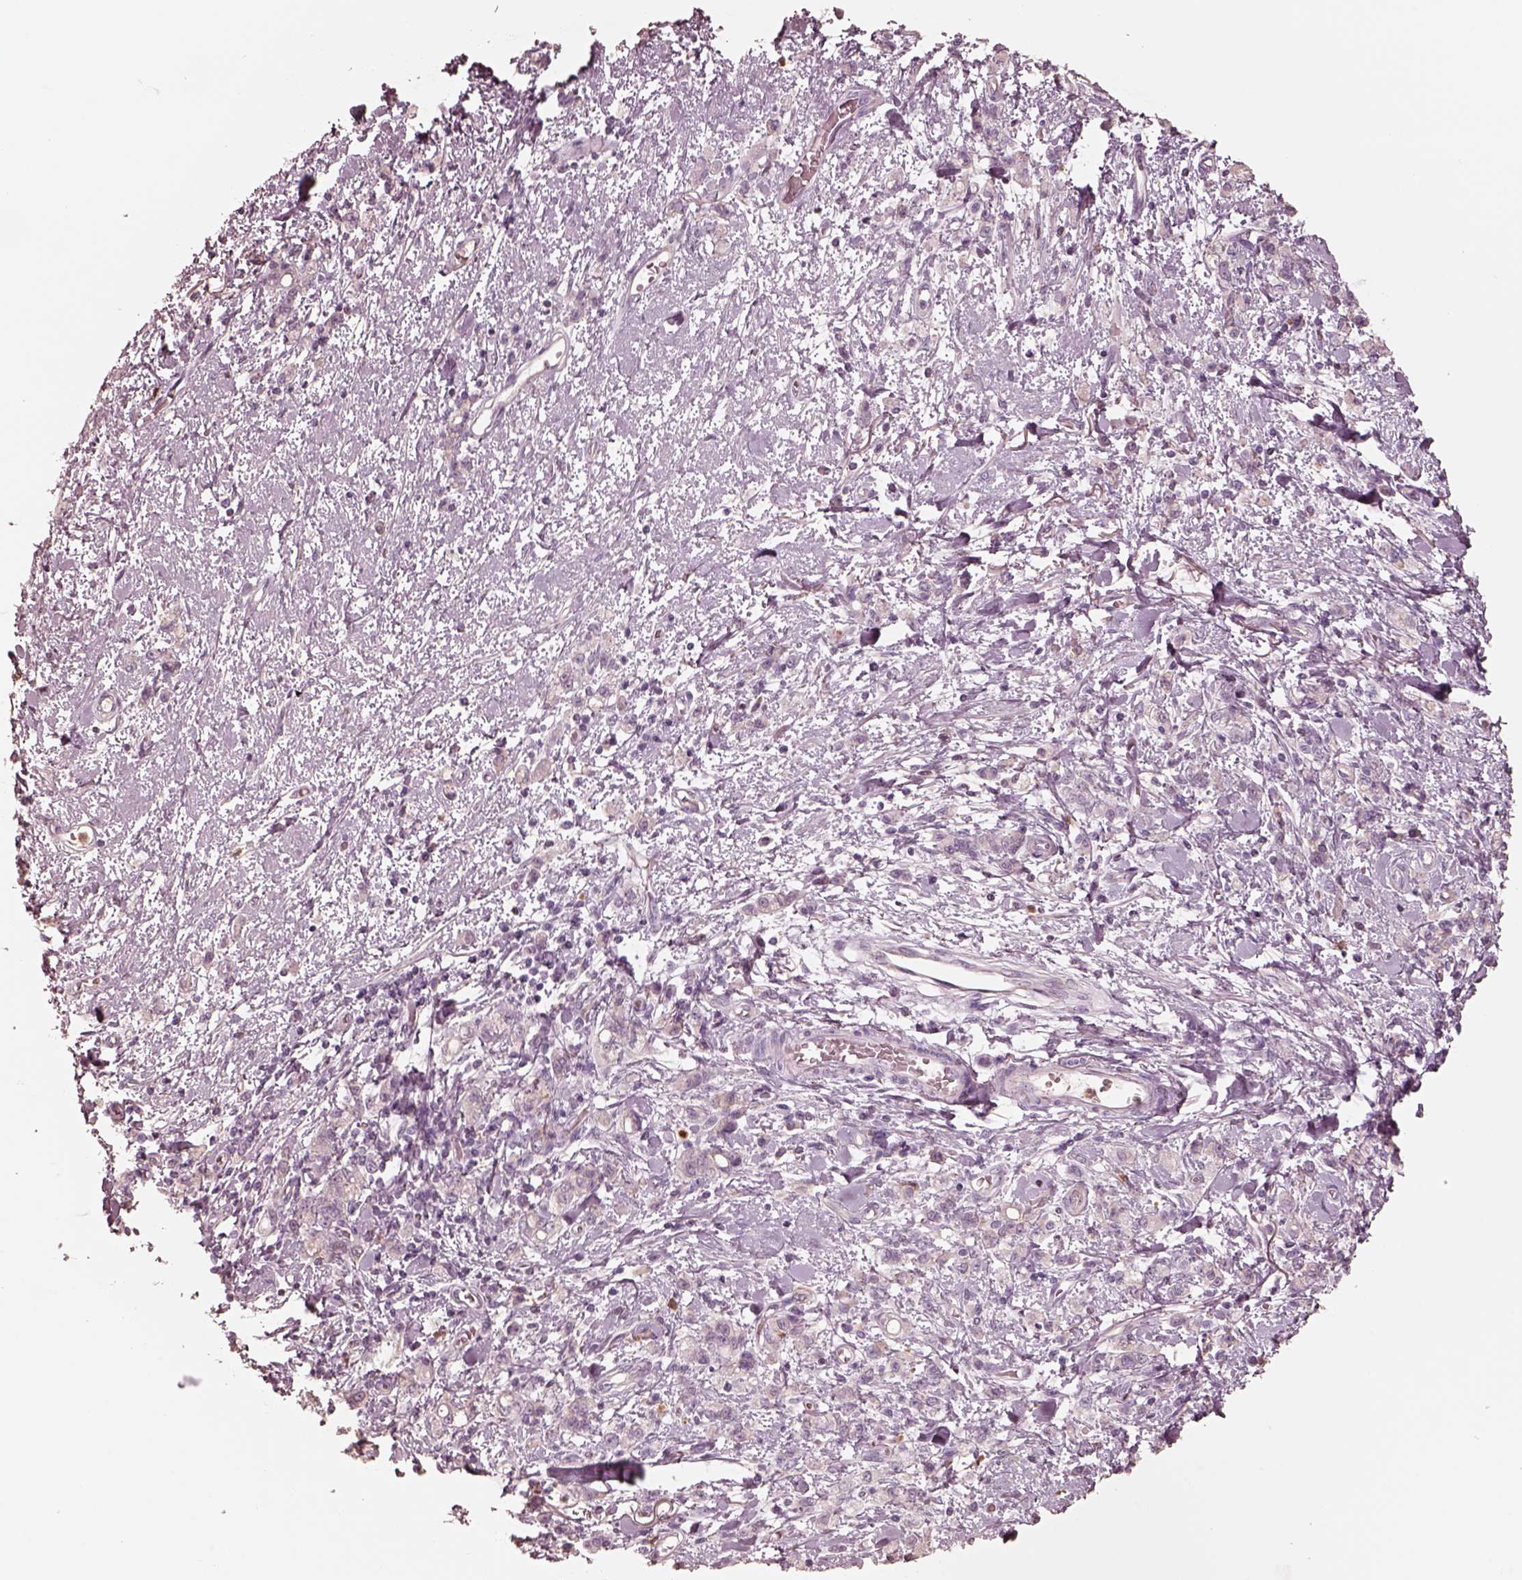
{"staining": {"intensity": "negative", "quantity": "none", "location": "none"}, "tissue": "stomach cancer", "cell_type": "Tumor cells", "image_type": "cancer", "snomed": [{"axis": "morphology", "description": "Adenocarcinoma, NOS"}, {"axis": "topography", "description": "Stomach"}], "caption": "Micrograph shows no protein expression in tumor cells of adenocarcinoma (stomach) tissue.", "gene": "GPRIN1", "patient": {"sex": "male", "age": 77}}